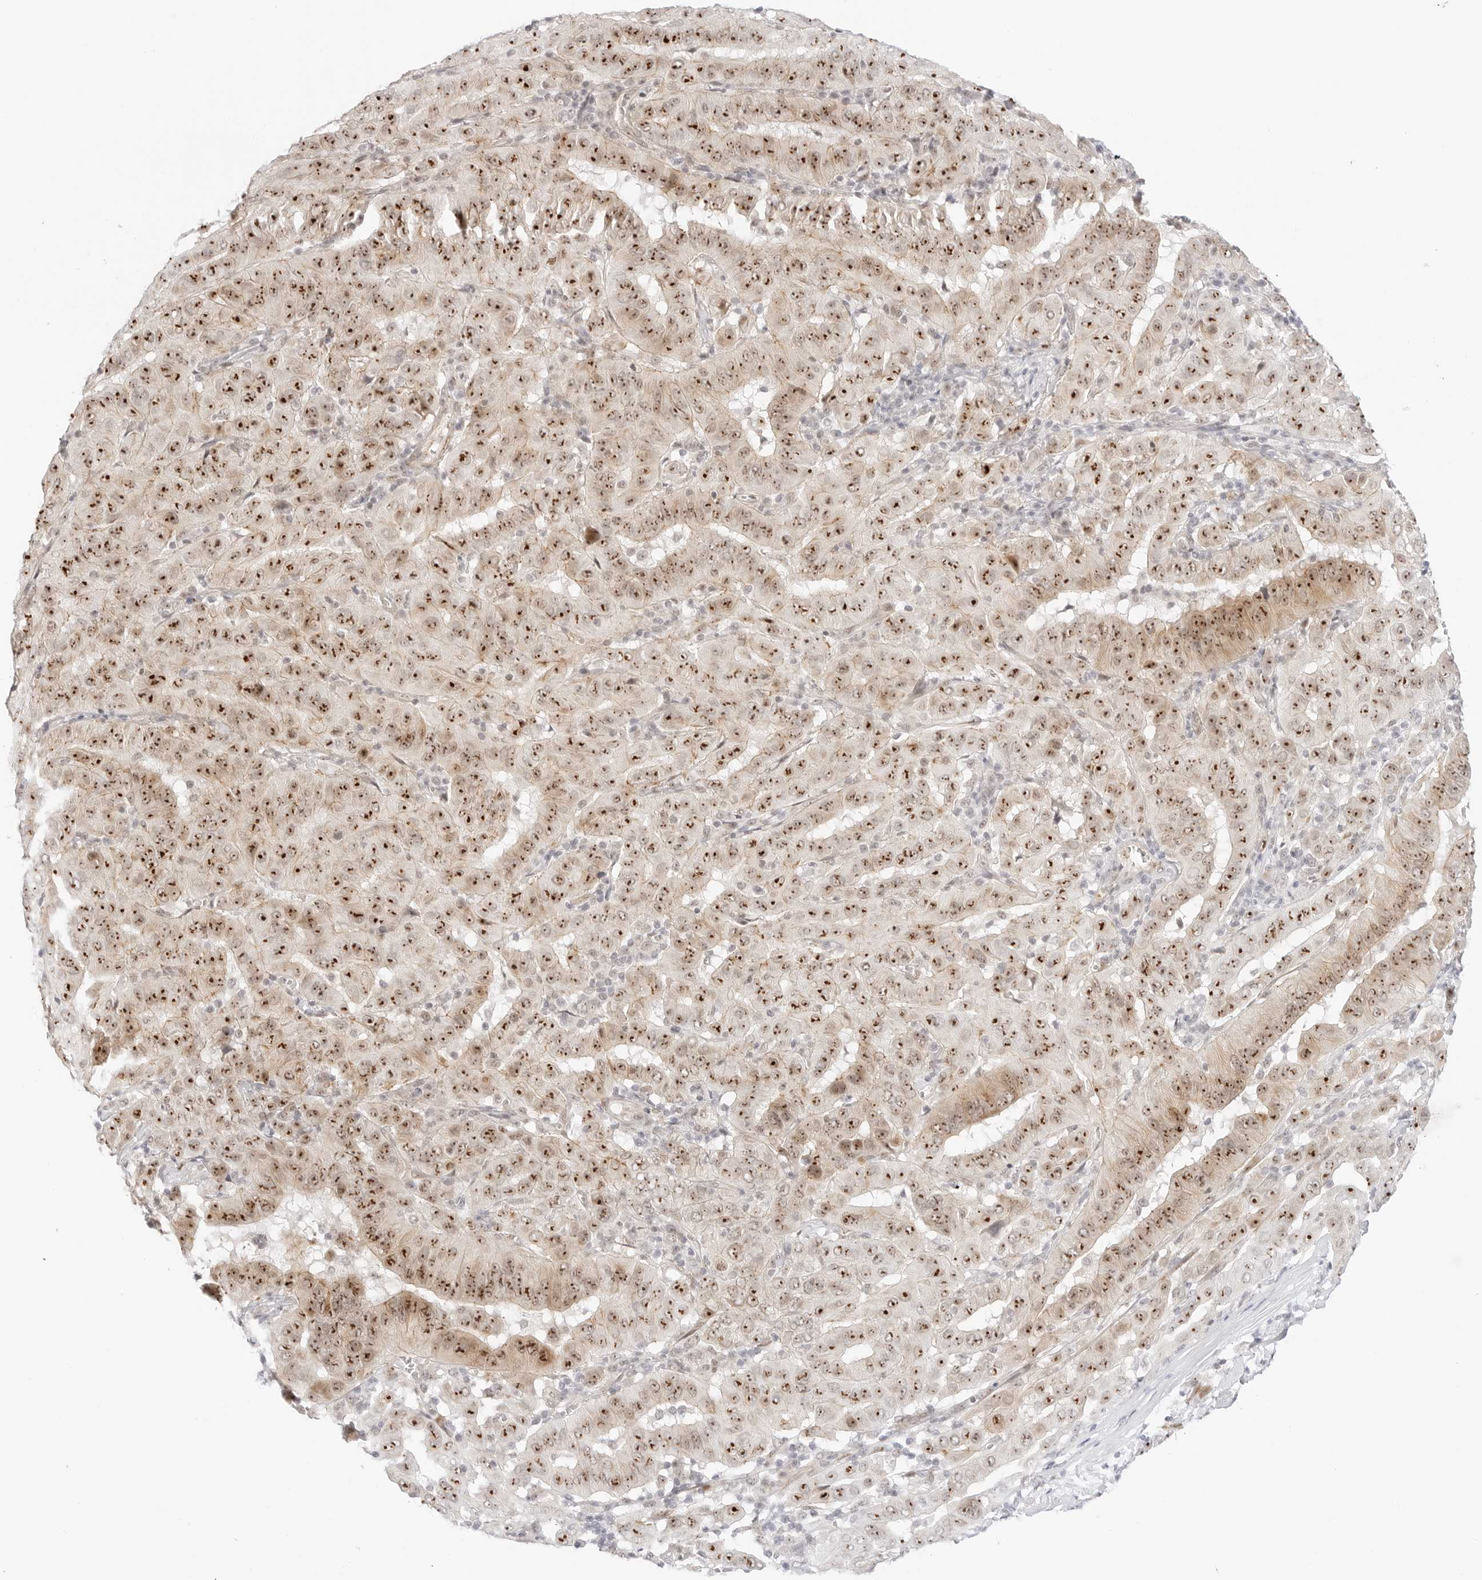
{"staining": {"intensity": "strong", "quantity": ">75%", "location": "nuclear"}, "tissue": "pancreatic cancer", "cell_type": "Tumor cells", "image_type": "cancer", "snomed": [{"axis": "morphology", "description": "Adenocarcinoma, NOS"}, {"axis": "topography", "description": "Pancreas"}], "caption": "Immunohistochemistry micrograph of neoplastic tissue: human pancreatic cancer stained using IHC exhibits high levels of strong protein expression localized specifically in the nuclear of tumor cells, appearing as a nuclear brown color.", "gene": "HIPK3", "patient": {"sex": "male", "age": 63}}